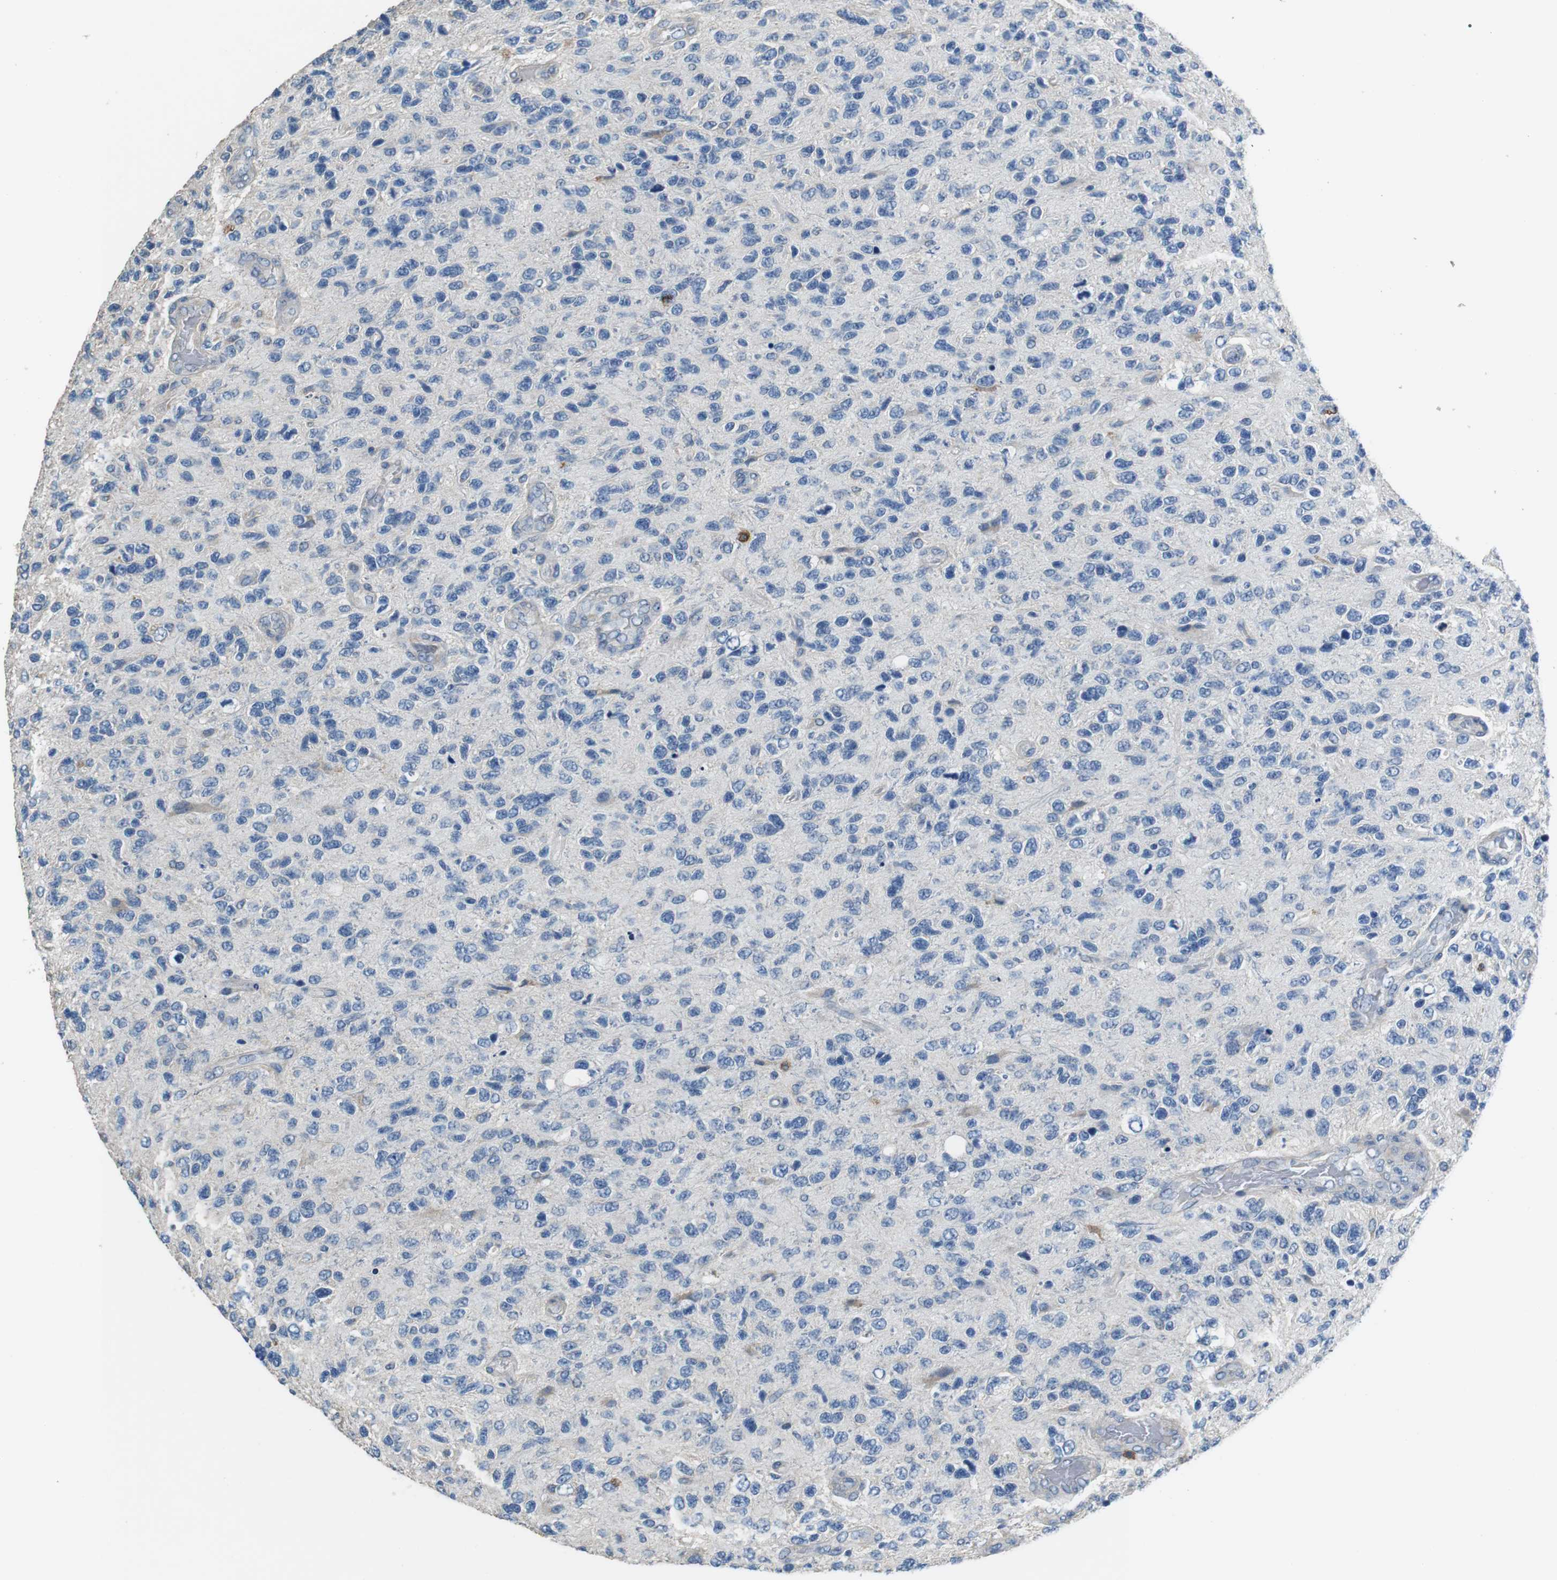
{"staining": {"intensity": "weak", "quantity": "<25%", "location": "cytoplasmic/membranous"}, "tissue": "glioma", "cell_type": "Tumor cells", "image_type": "cancer", "snomed": [{"axis": "morphology", "description": "Glioma, malignant, High grade"}, {"axis": "topography", "description": "Brain"}], "caption": "An image of glioma stained for a protein demonstrates no brown staining in tumor cells.", "gene": "CD6", "patient": {"sex": "female", "age": 58}}